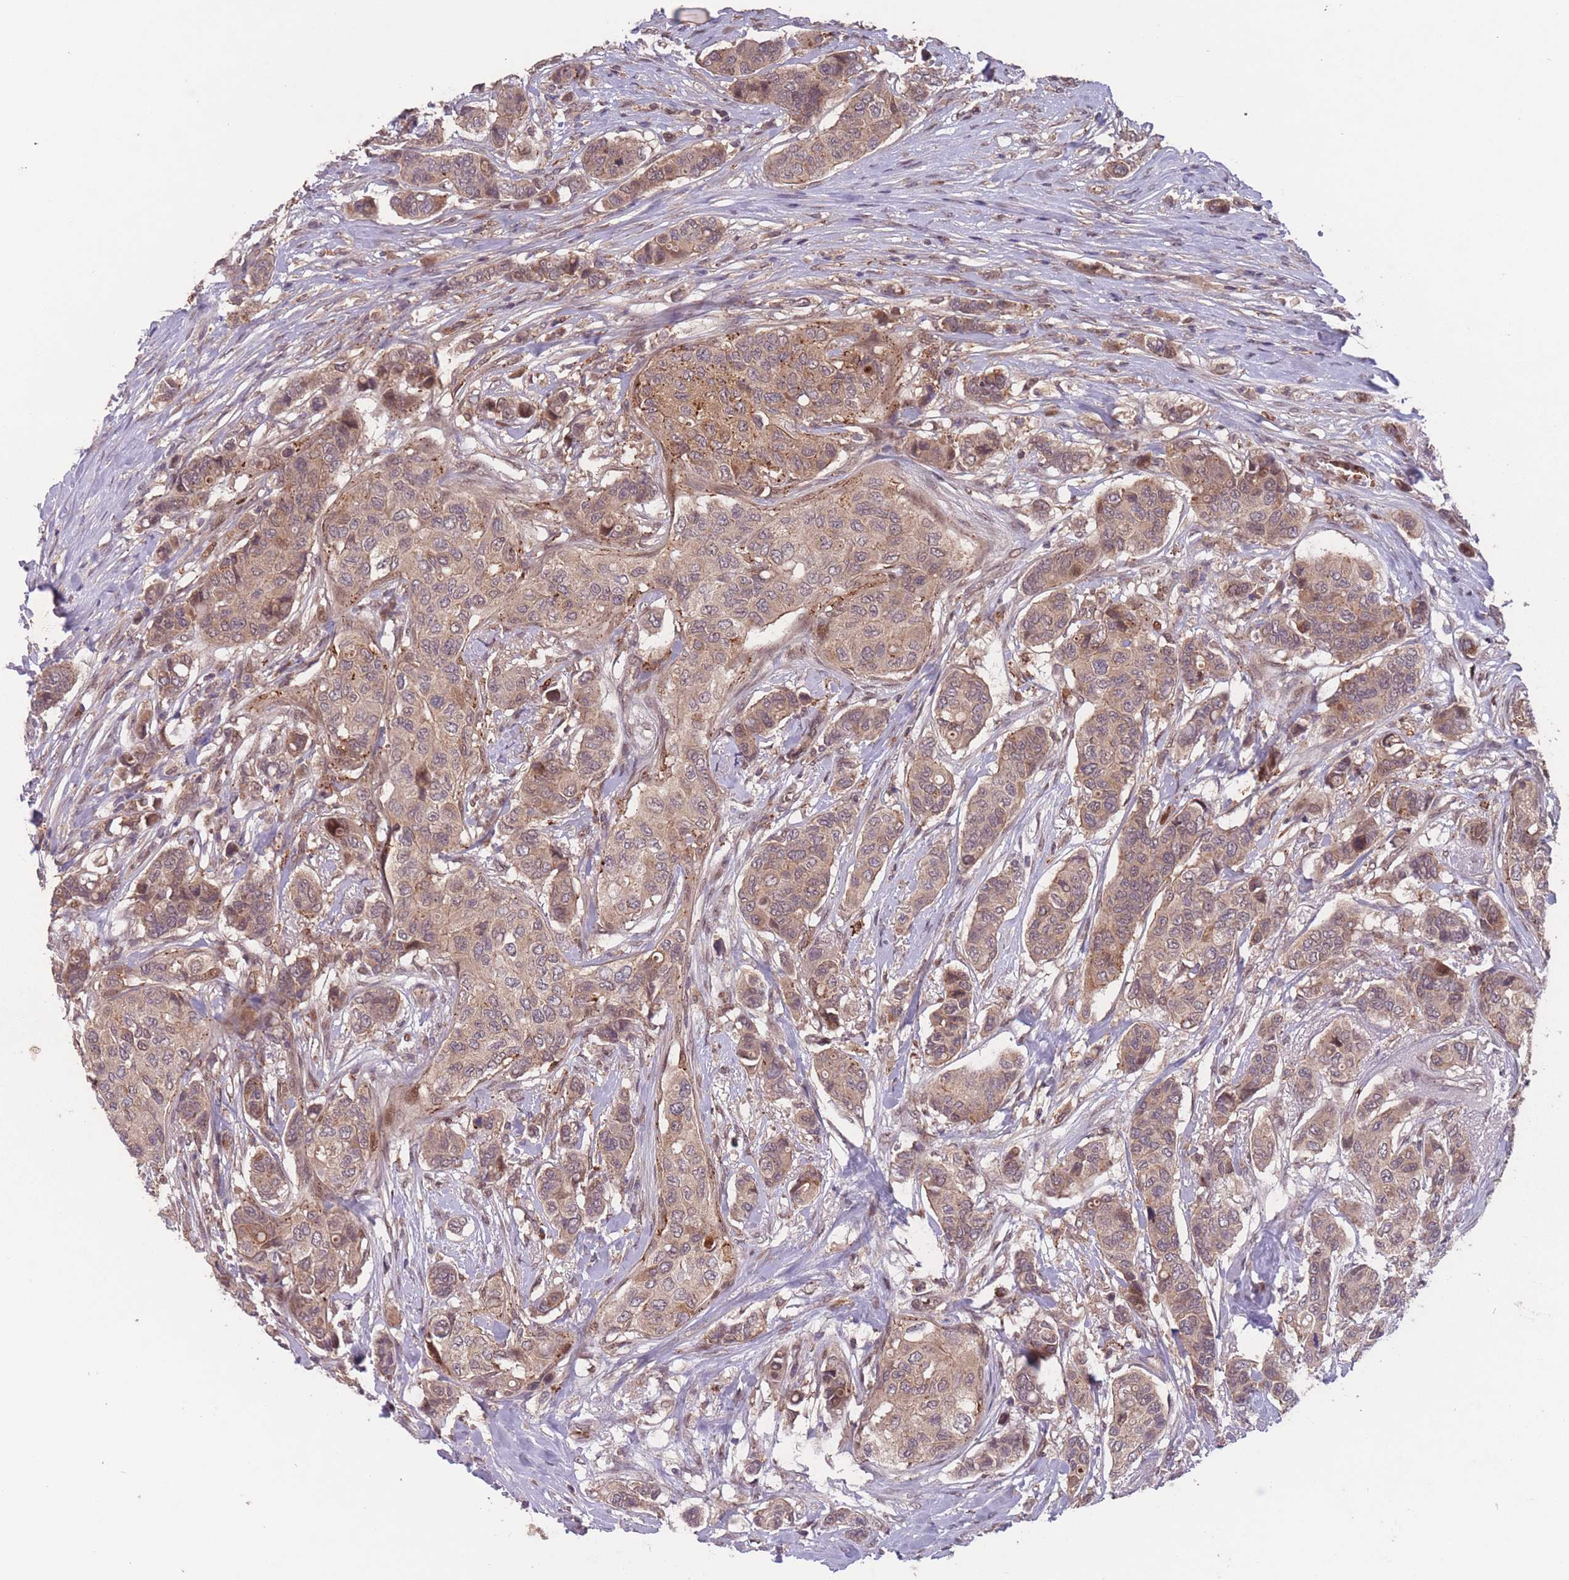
{"staining": {"intensity": "moderate", "quantity": "<25%", "location": "cytoplasmic/membranous"}, "tissue": "breast cancer", "cell_type": "Tumor cells", "image_type": "cancer", "snomed": [{"axis": "morphology", "description": "Lobular carcinoma"}, {"axis": "topography", "description": "Breast"}], "caption": "Immunohistochemistry micrograph of human breast lobular carcinoma stained for a protein (brown), which displays low levels of moderate cytoplasmic/membranous positivity in about <25% of tumor cells.", "gene": "SECTM1", "patient": {"sex": "female", "age": 51}}